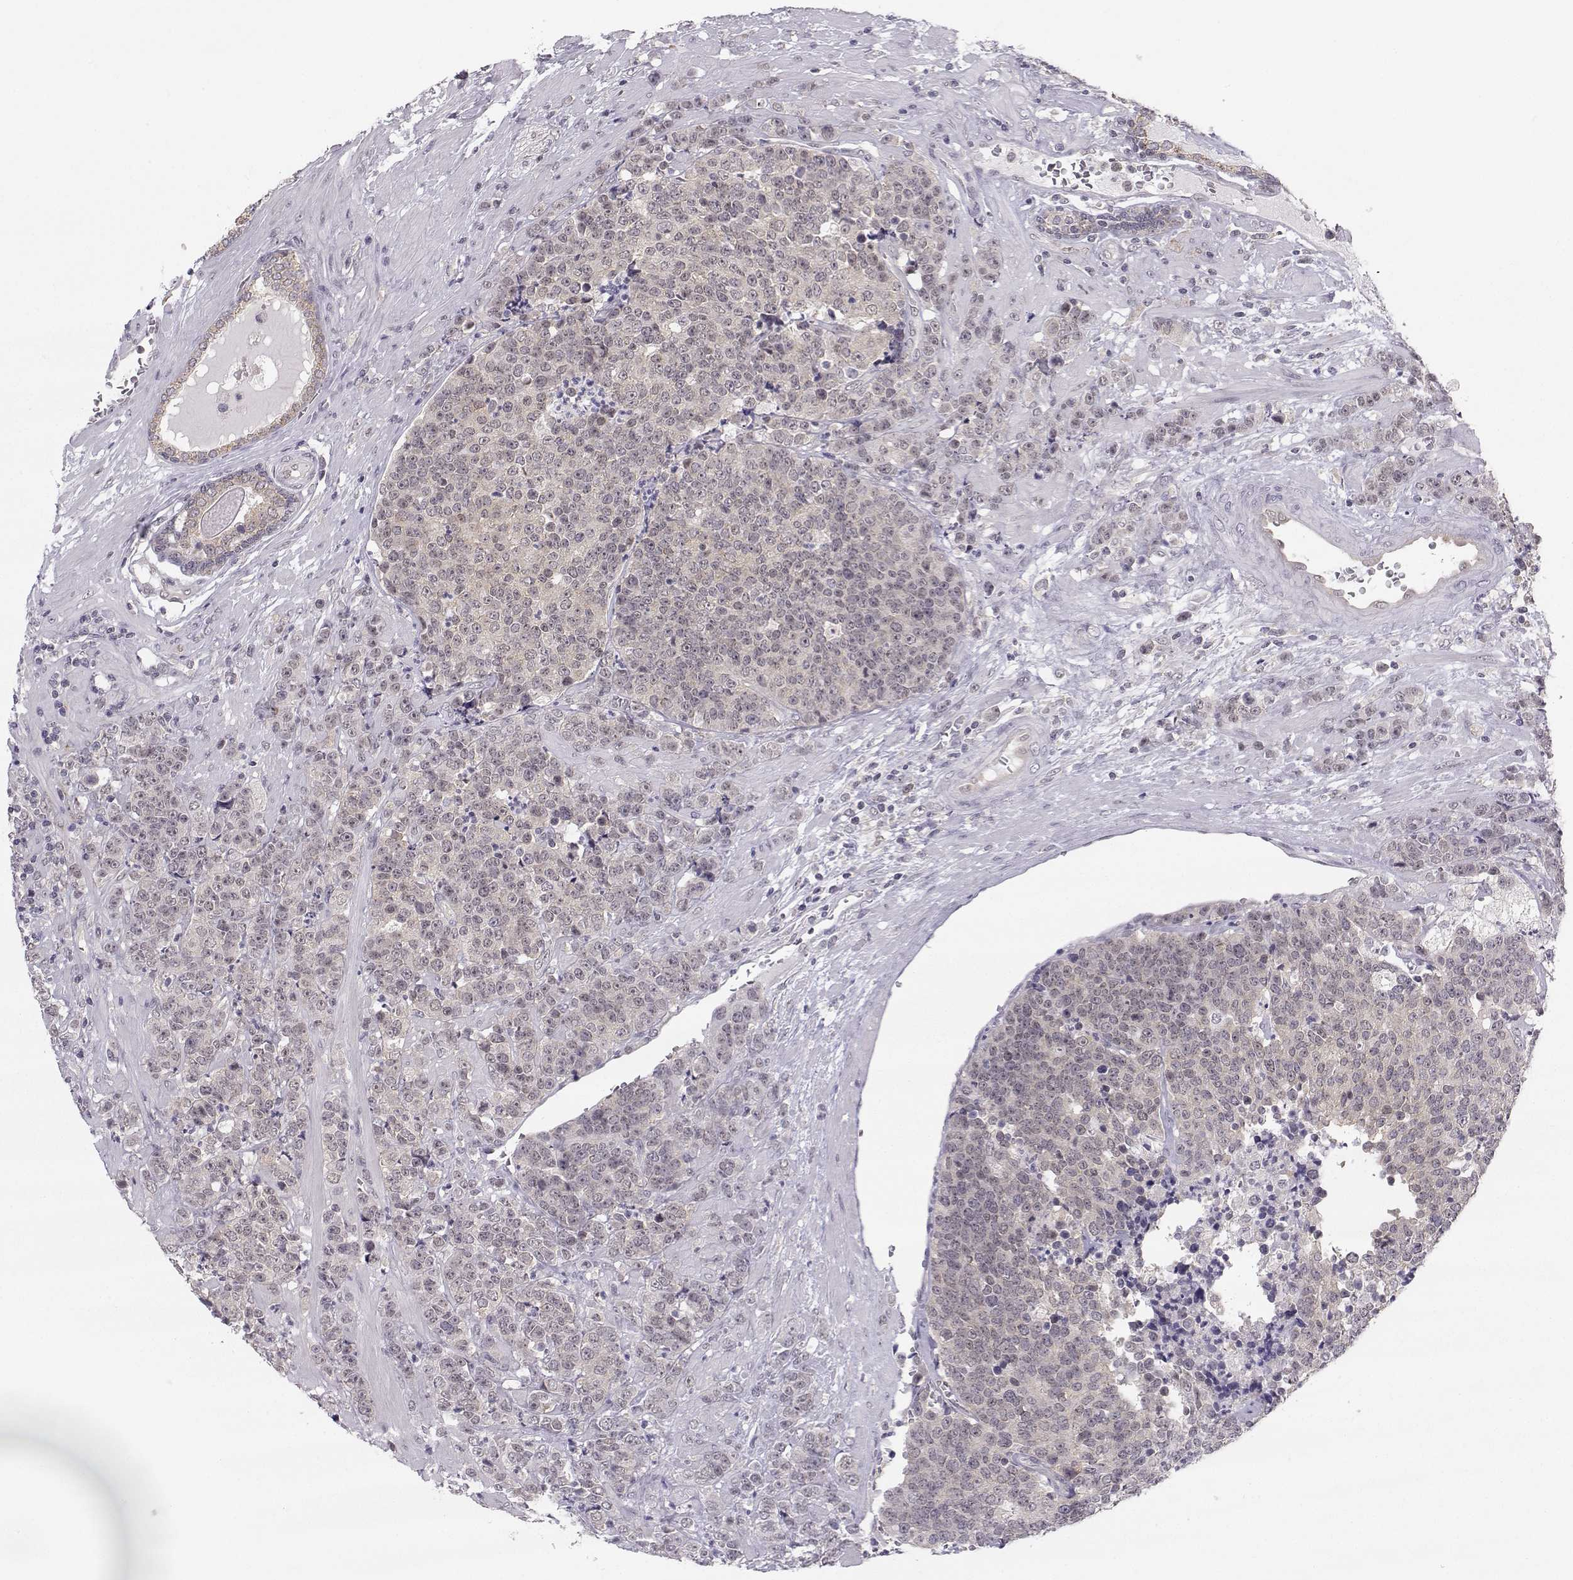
{"staining": {"intensity": "weak", "quantity": ">75%", "location": "cytoplasmic/membranous"}, "tissue": "prostate cancer", "cell_type": "Tumor cells", "image_type": "cancer", "snomed": [{"axis": "morphology", "description": "Adenocarcinoma, NOS"}, {"axis": "topography", "description": "Prostate"}], "caption": "About >75% of tumor cells in prostate cancer (adenocarcinoma) show weak cytoplasmic/membranous protein expression as visualized by brown immunohistochemical staining.", "gene": "KIF13B", "patient": {"sex": "male", "age": 67}}